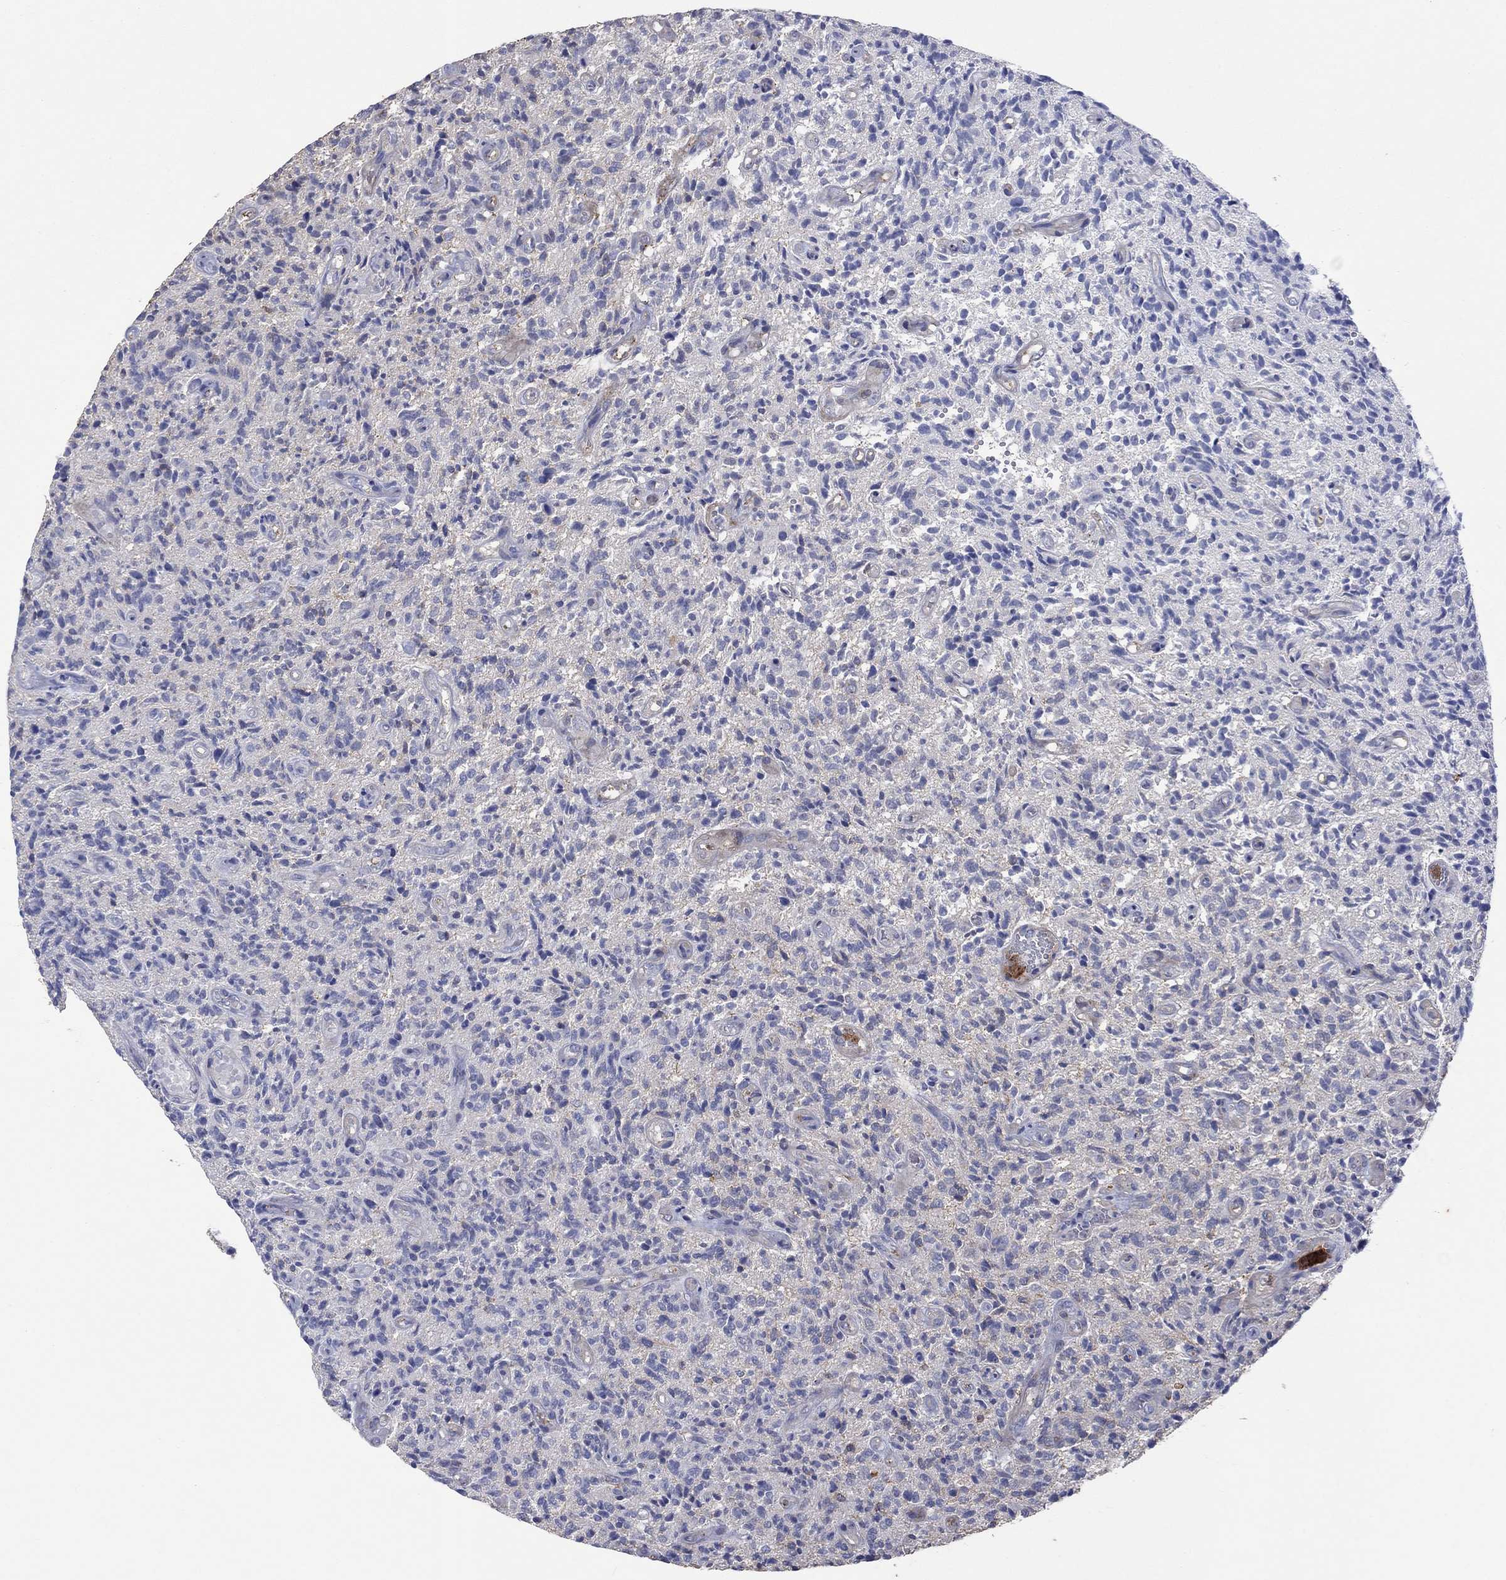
{"staining": {"intensity": "negative", "quantity": "none", "location": "none"}, "tissue": "glioma", "cell_type": "Tumor cells", "image_type": "cancer", "snomed": [{"axis": "morphology", "description": "Glioma, malignant, High grade"}, {"axis": "topography", "description": "Brain"}], "caption": "Immunohistochemical staining of human malignant glioma (high-grade) reveals no significant expression in tumor cells.", "gene": "TPRN", "patient": {"sex": "male", "age": 64}}